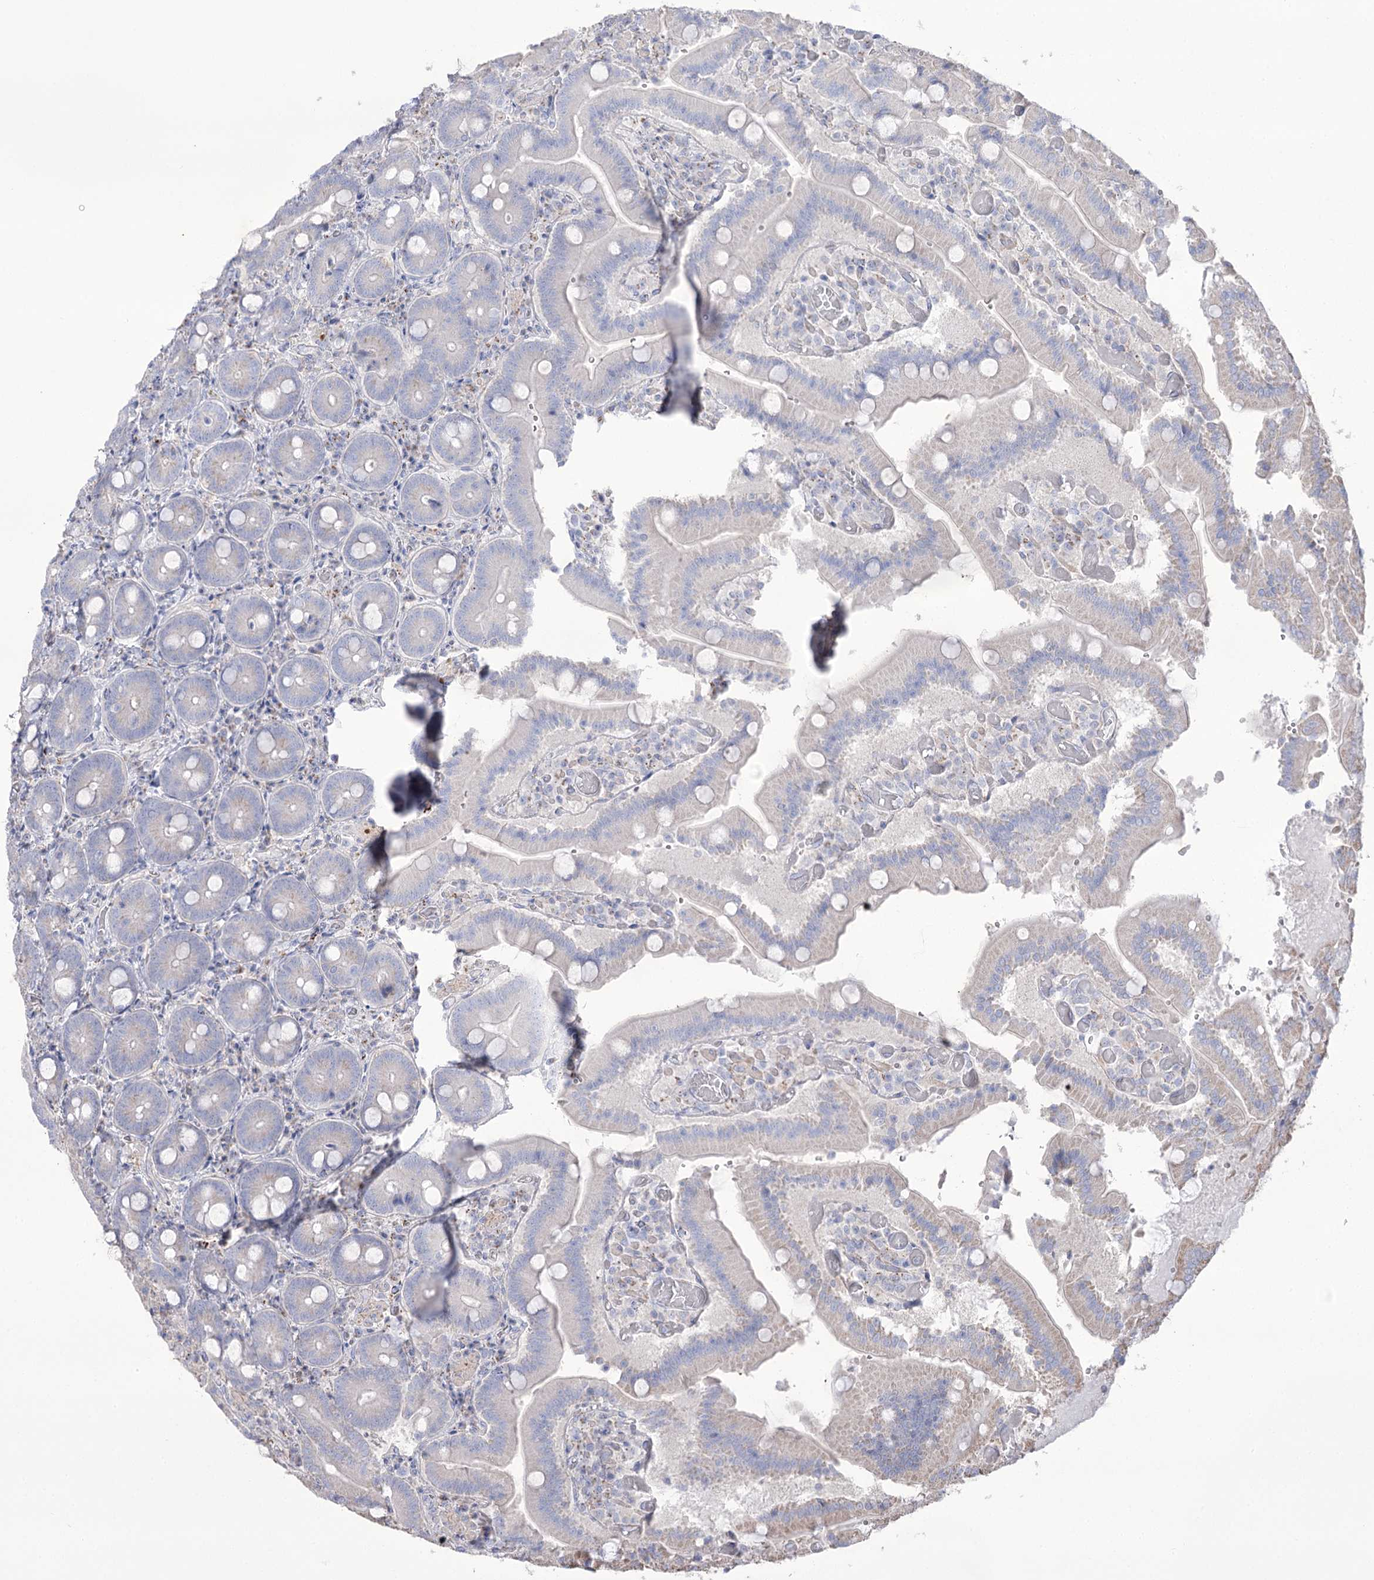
{"staining": {"intensity": "weak", "quantity": "<25%", "location": "cytoplasmic/membranous"}, "tissue": "duodenum", "cell_type": "Glandular cells", "image_type": "normal", "snomed": [{"axis": "morphology", "description": "Normal tissue, NOS"}, {"axis": "topography", "description": "Duodenum"}], "caption": "The histopathology image exhibits no staining of glandular cells in normal duodenum.", "gene": "FAM216A", "patient": {"sex": "female", "age": 62}}